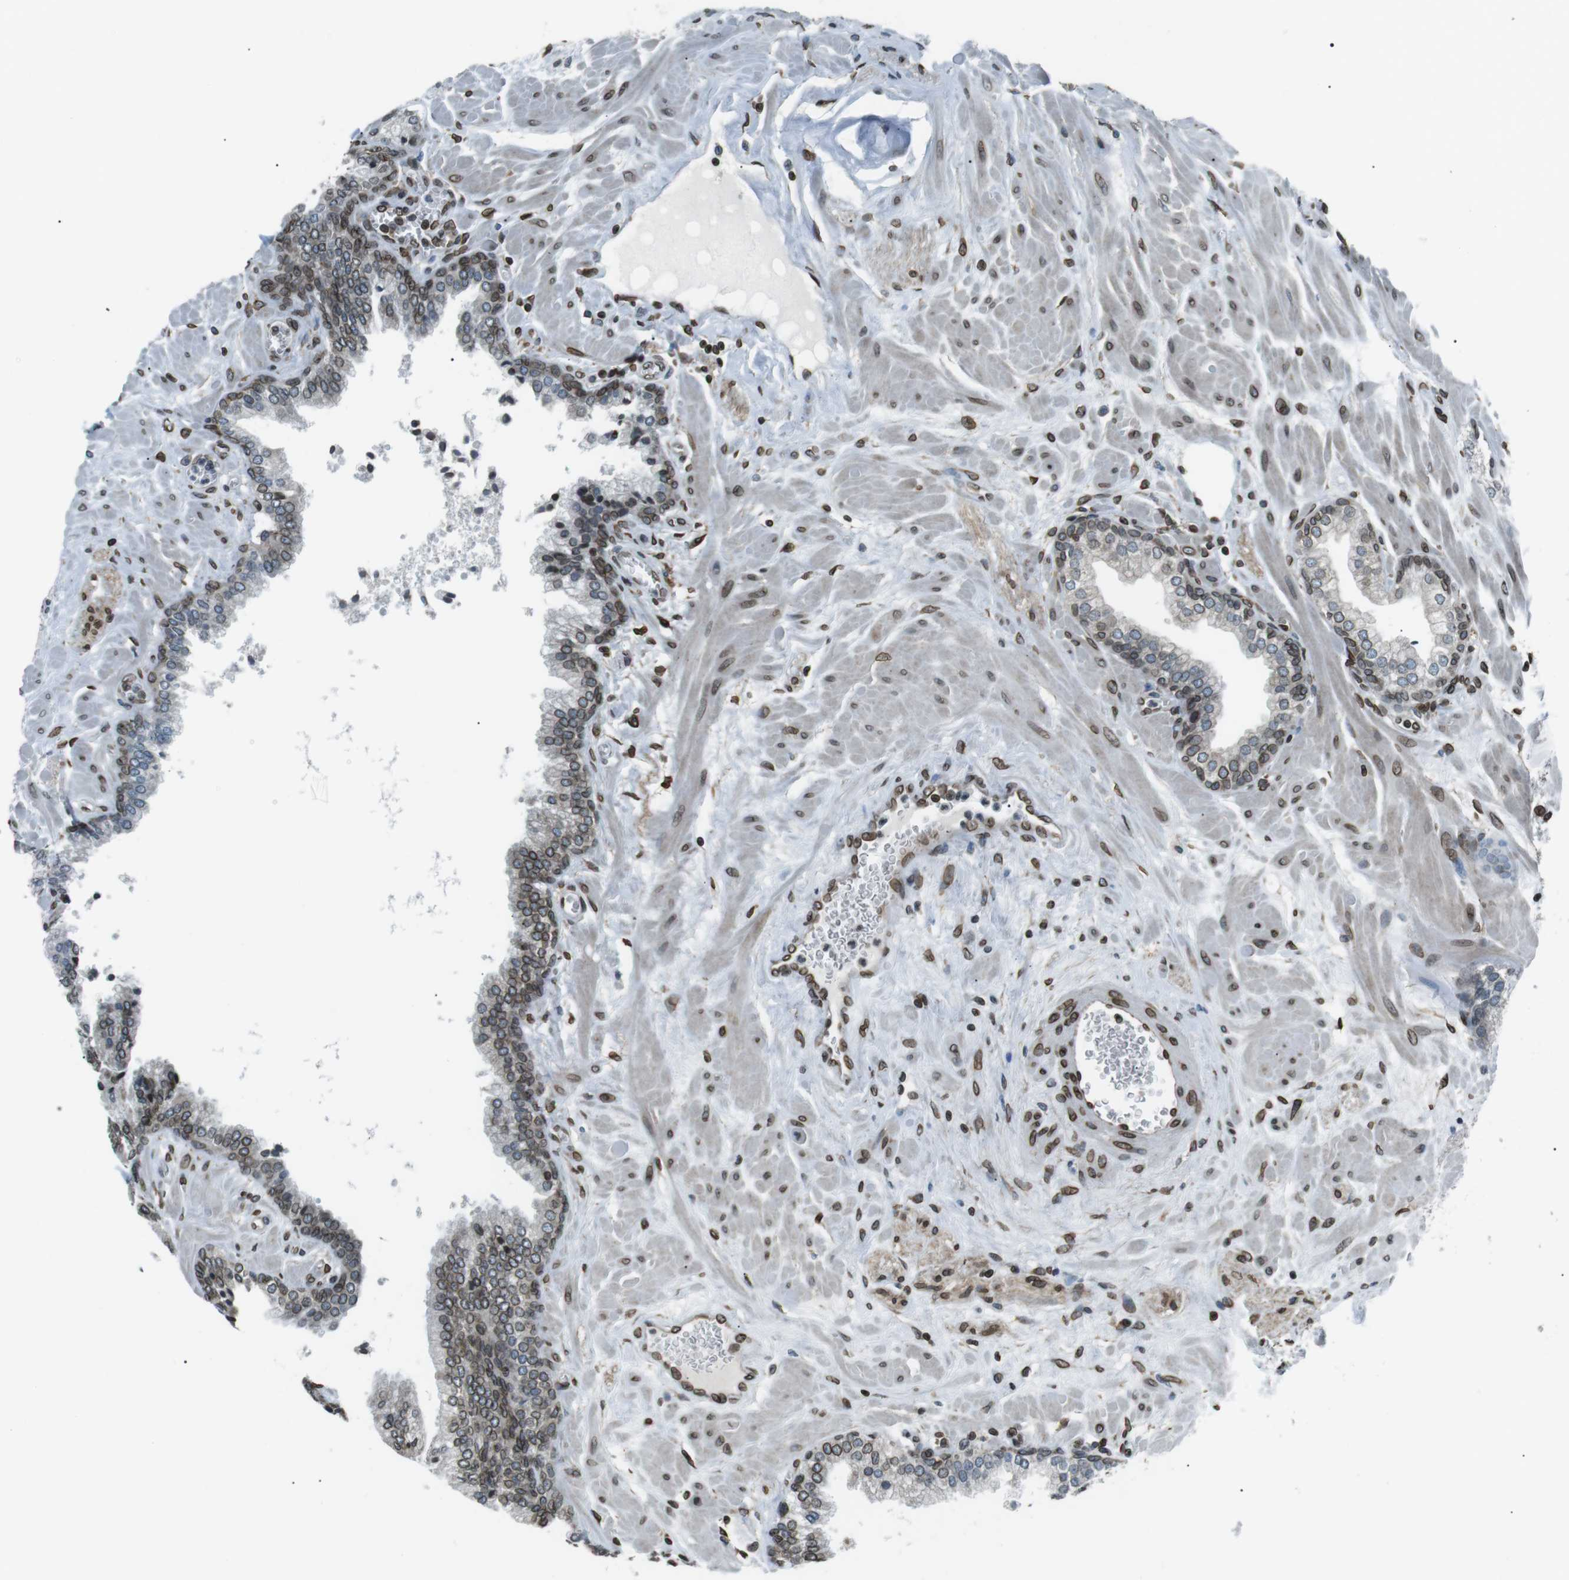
{"staining": {"intensity": "moderate", "quantity": "25%-75%", "location": "cytoplasmic/membranous,nuclear"}, "tissue": "prostate", "cell_type": "Glandular cells", "image_type": "normal", "snomed": [{"axis": "morphology", "description": "Normal tissue, NOS"}, {"axis": "morphology", "description": "Urothelial carcinoma, Low grade"}, {"axis": "topography", "description": "Urinary bladder"}, {"axis": "topography", "description": "Prostate"}], "caption": "Glandular cells show moderate cytoplasmic/membranous,nuclear positivity in about 25%-75% of cells in normal prostate.", "gene": "TMX4", "patient": {"sex": "male", "age": 60}}